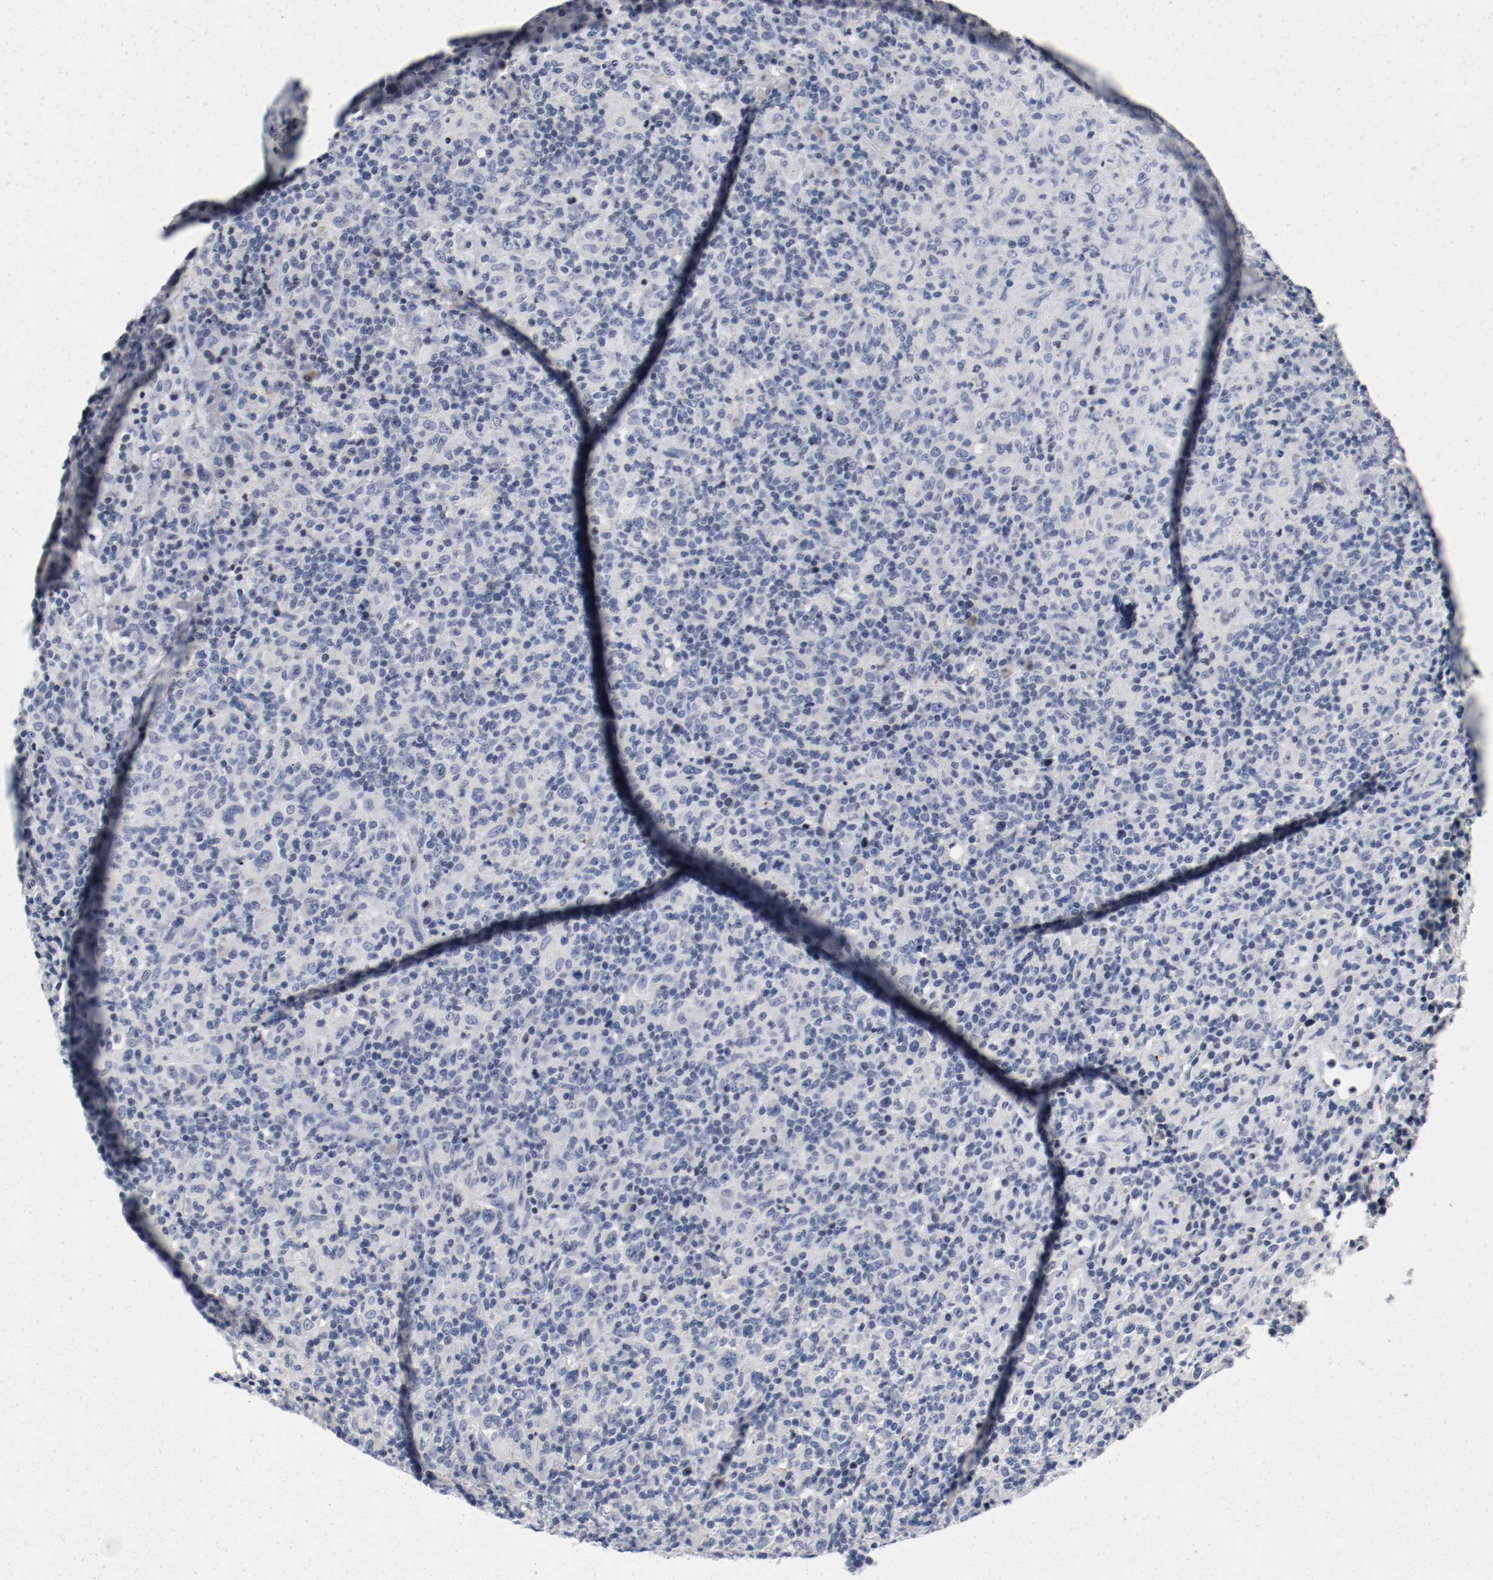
{"staining": {"intensity": "negative", "quantity": "none", "location": "none"}, "tissue": "lymphoma", "cell_type": "Tumor cells", "image_type": "cancer", "snomed": [{"axis": "morphology", "description": "Hodgkin's disease, NOS"}, {"axis": "topography", "description": "Lymph node"}], "caption": "Hodgkin's disease was stained to show a protein in brown. There is no significant expression in tumor cells.", "gene": "PIM1", "patient": {"sex": "male", "age": 65}}